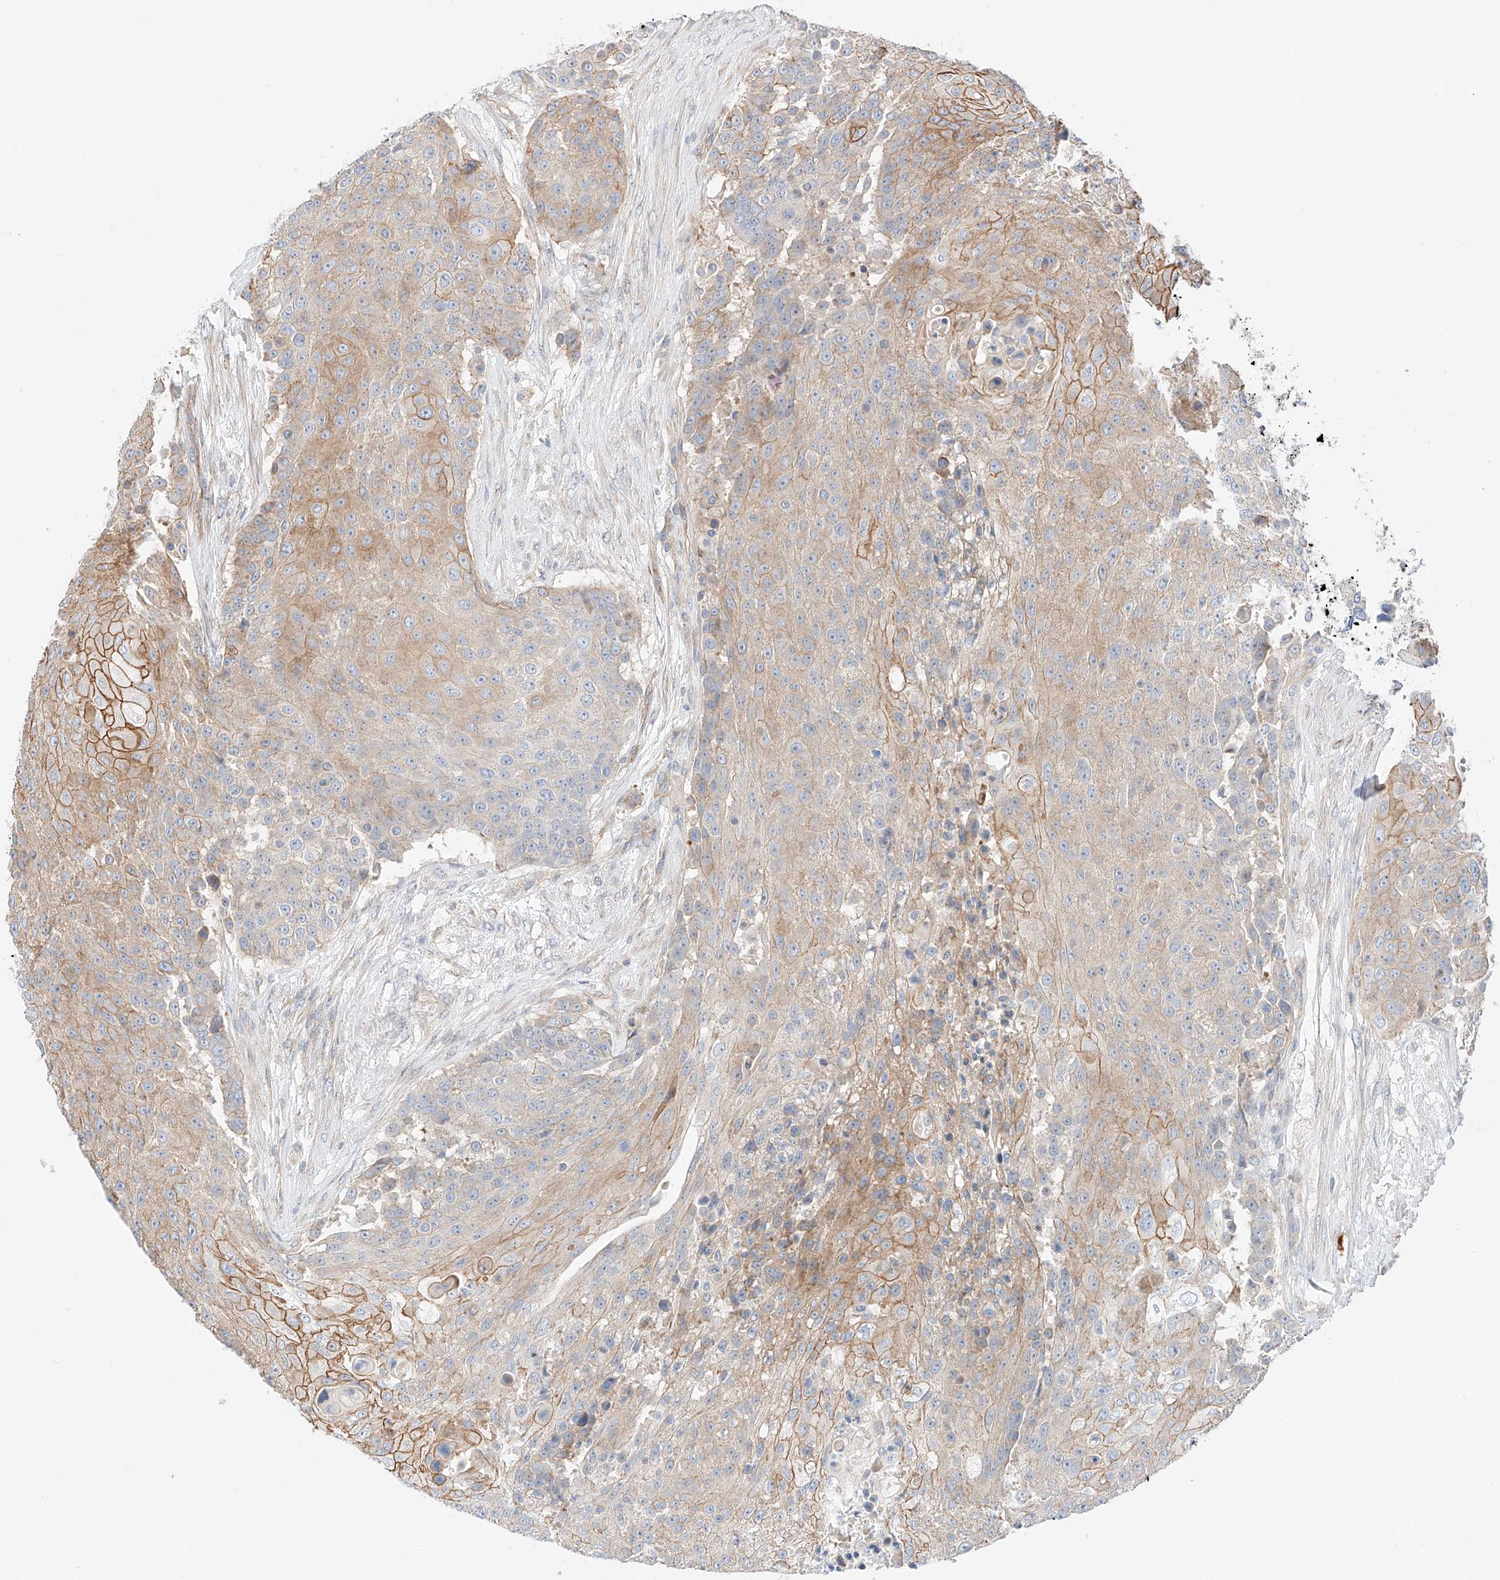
{"staining": {"intensity": "moderate", "quantity": "25%-75%", "location": "cytoplasmic/membranous"}, "tissue": "urothelial cancer", "cell_type": "Tumor cells", "image_type": "cancer", "snomed": [{"axis": "morphology", "description": "Urothelial carcinoma, High grade"}, {"axis": "topography", "description": "Urinary bladder"}], "caption": "Urothelial cancer stained for a protein reveals moderate cytoplasmic/membranous positivity in tumor cells.", "gene": "MINDY4", "patient": {"sex": "female", "age": 63}}